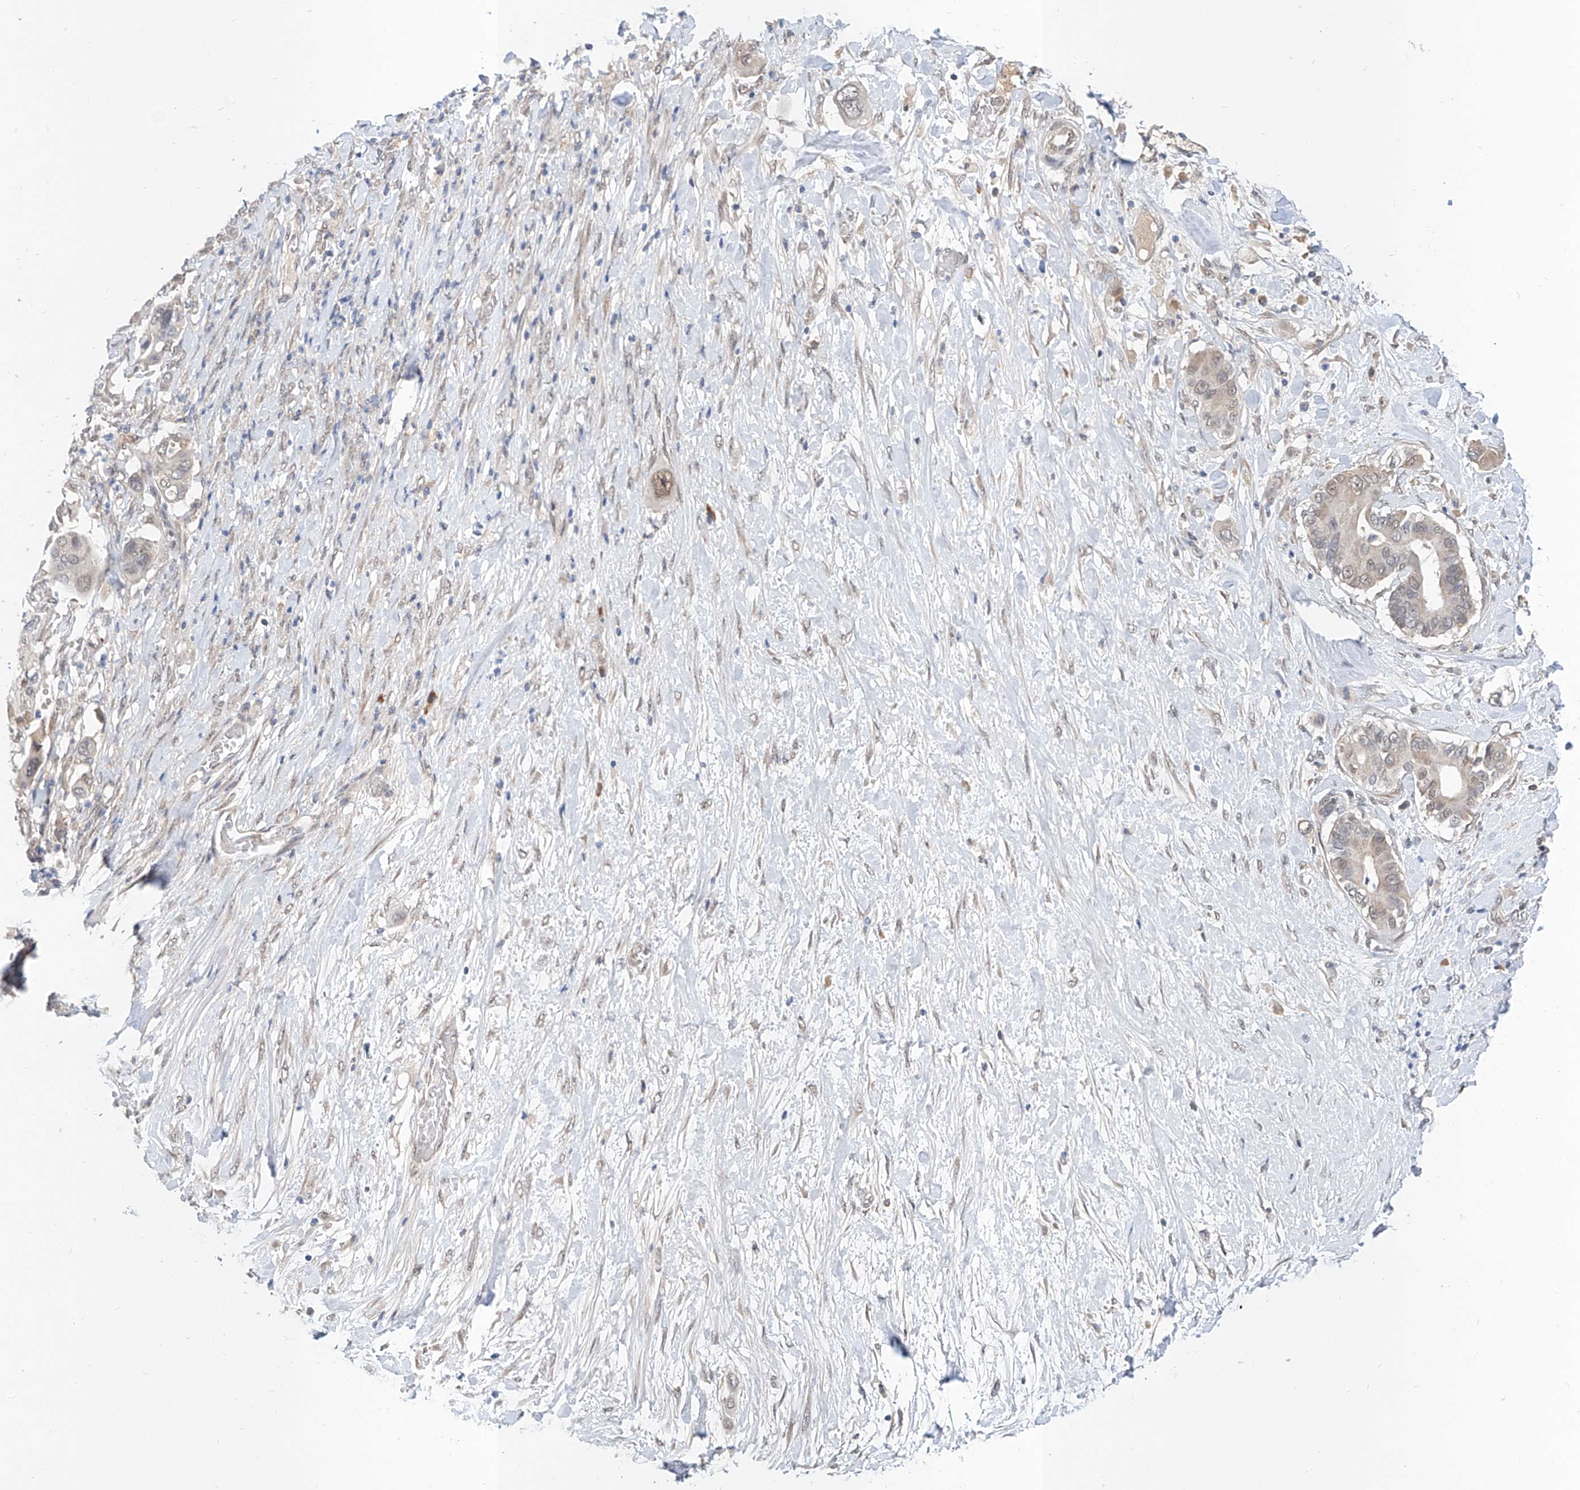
{"staining": {"intensity": "negative", "quantity": "none", "location": "none"}, "tissue": "pancreatic cancer", "cell_type": "Tumor cells", "image_type": "cancer", "snomed": [{"axis": "morphology", "description": "Adenocarcinoma, NOS"}, {"axis": "topography", "description": "Pancreas"}], "caption": "Immunohistochemistry of pancreatic adenocarcinoma demonstrates no expression in tumor cells.", "gene": "CARMIL3", "patient": {"sex": "male", "age": 68}}